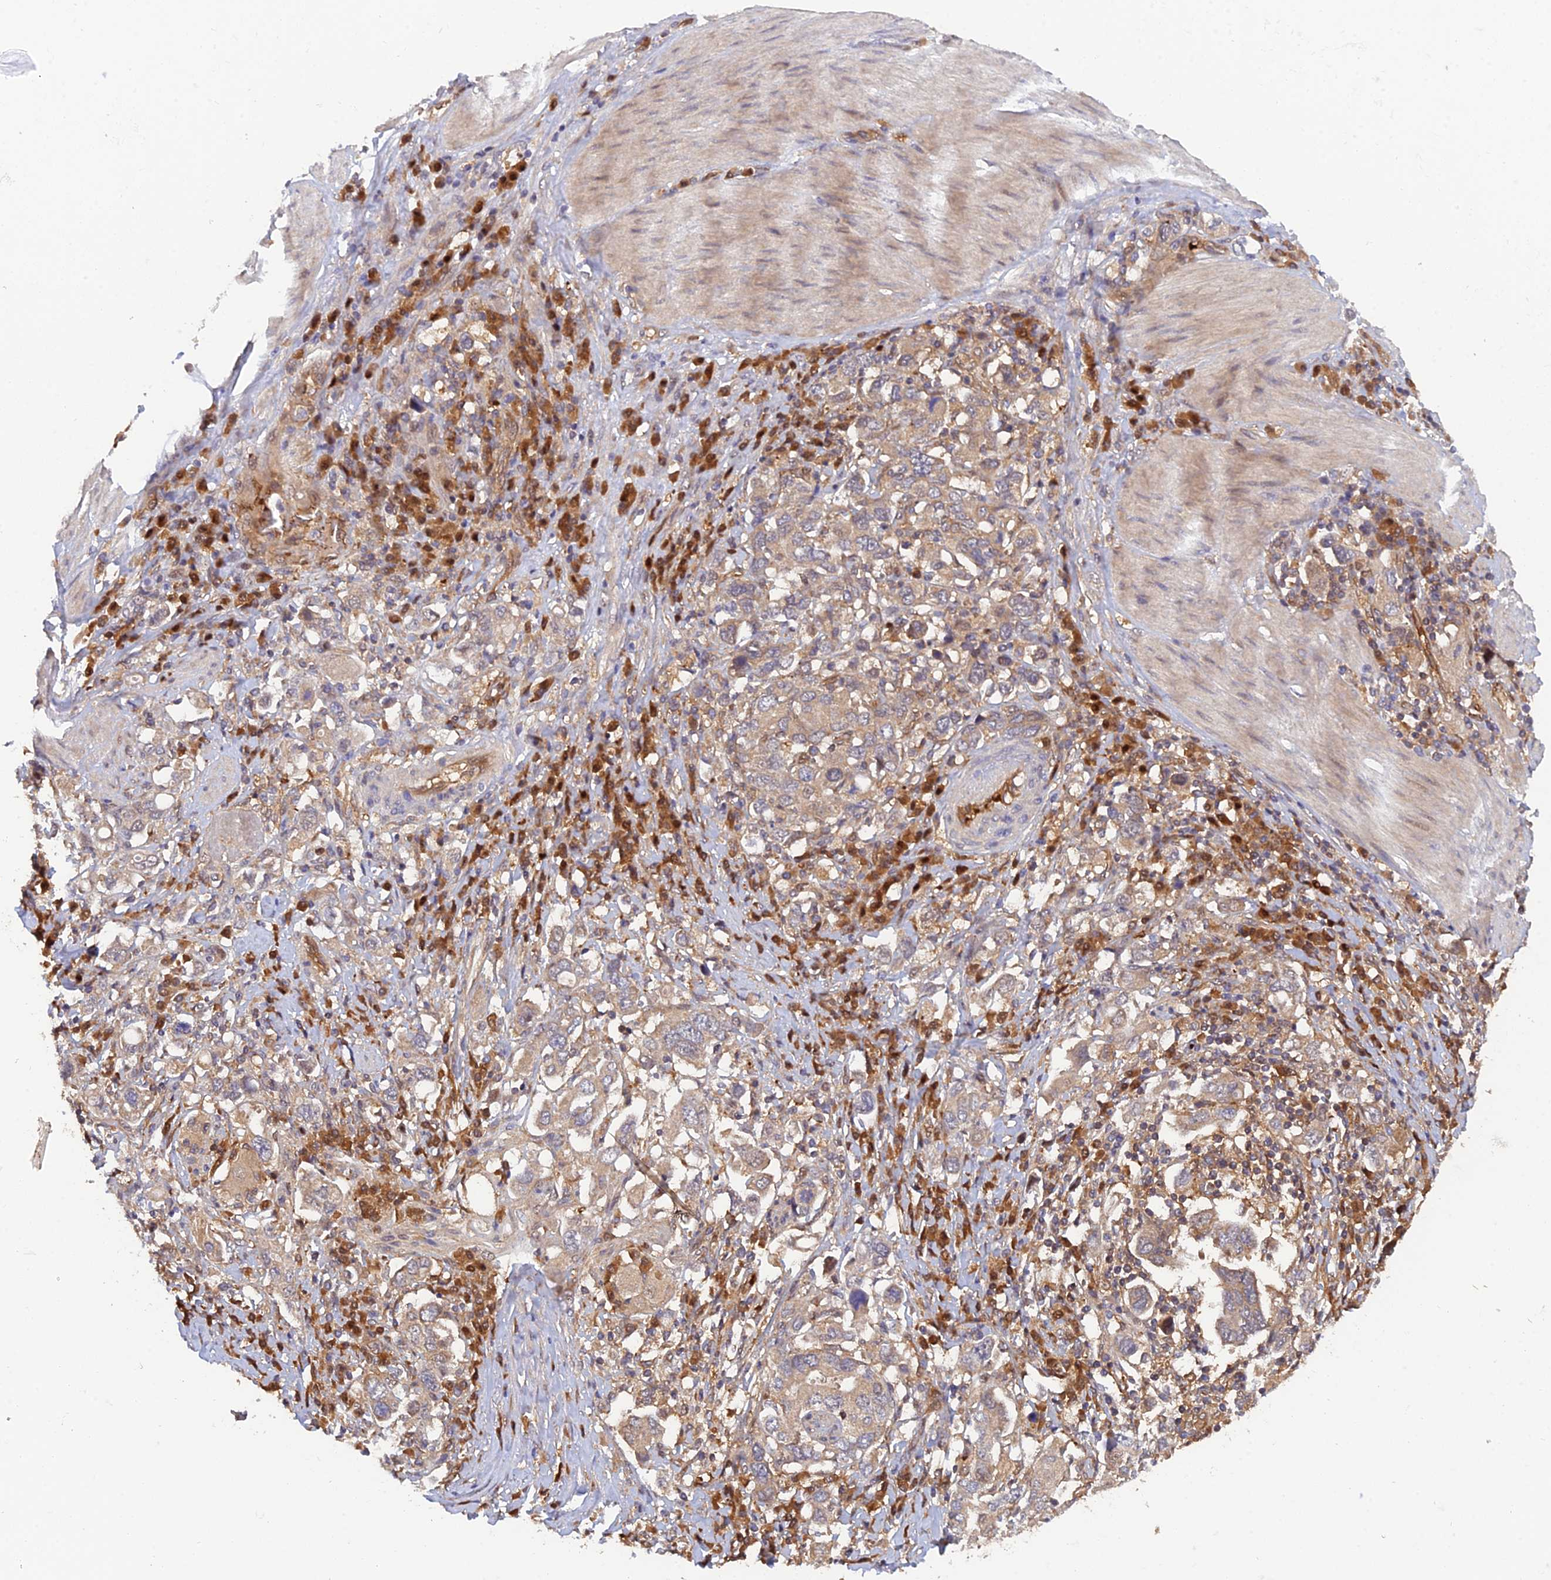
{"staining": {"intensity": "moderate", "quantity": ">75%", "location": "cytoplasmic/membranous"}, "tissue": "stomach cancer", "cell_type": "Tumor cells", "image_type": "cancer", "snomed": [{"axis": "morphology", "description": "Adenocarcinoma, NOS"}, {"axis": "topography", "description": "Stomach, upper"}, {"axis": "topography", "description": "Stomach"}], "caption": "Stomach cancer (adenocarcinoma) tissue reveals moderate cytoplasmic/membranous positivity in approximately >75% of tumor cells, visualized by immunohistochemistry. The staining was performed using DAB (3,3'-diaminobenzidine), with brown indicating positive protein expression. Nuclei are stained blue with hematoxylin.", "gene": "ARL2BP", "patient": {"sex": "male", "age": 62}}